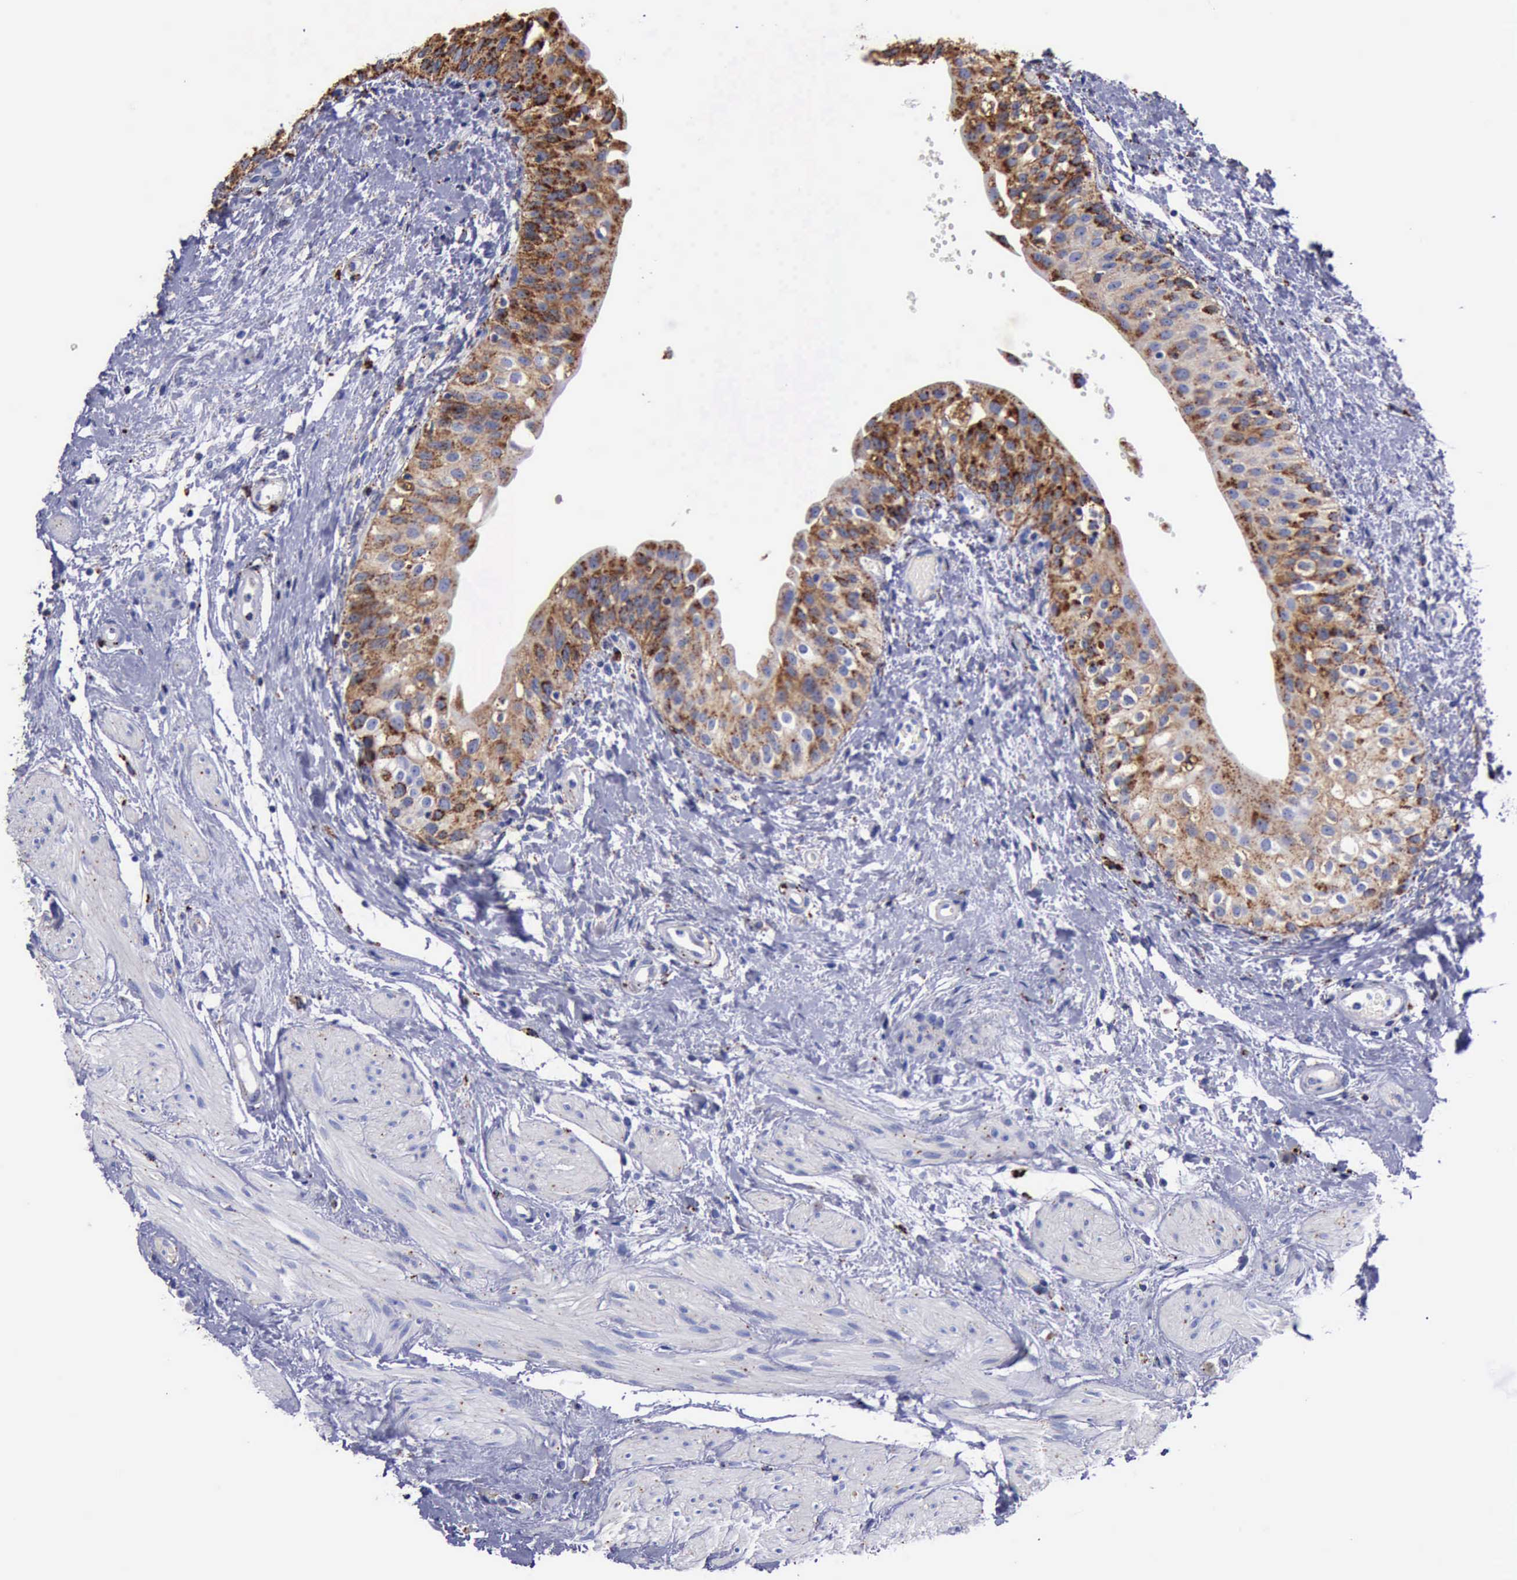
{"staining": {"intensity": "strong", "quantity": ">75%", "location": "cytoplasmic/membranous"}, "tissue": "urinary bladder", "cell_type": "Urothelial cells", "image_type": "normal", "snomed": [{"axis": "morphology", "description": "Normal tissue, NOS"}, {"axis": "topography", "description": "Urinary bladder"}], "caption": "Immunohistochemical staining of unremarkable human urinary bladder displays high levels of strong cytoplasmic/membranous staining in approximately >75% of urothelial cells. (DAB (3,3'-diaminobenzidine) IHC, brown staining for protein, blue staining for nuclei).", "gene": "CTSD", "patient": {"sex": "female", "age": 55}}